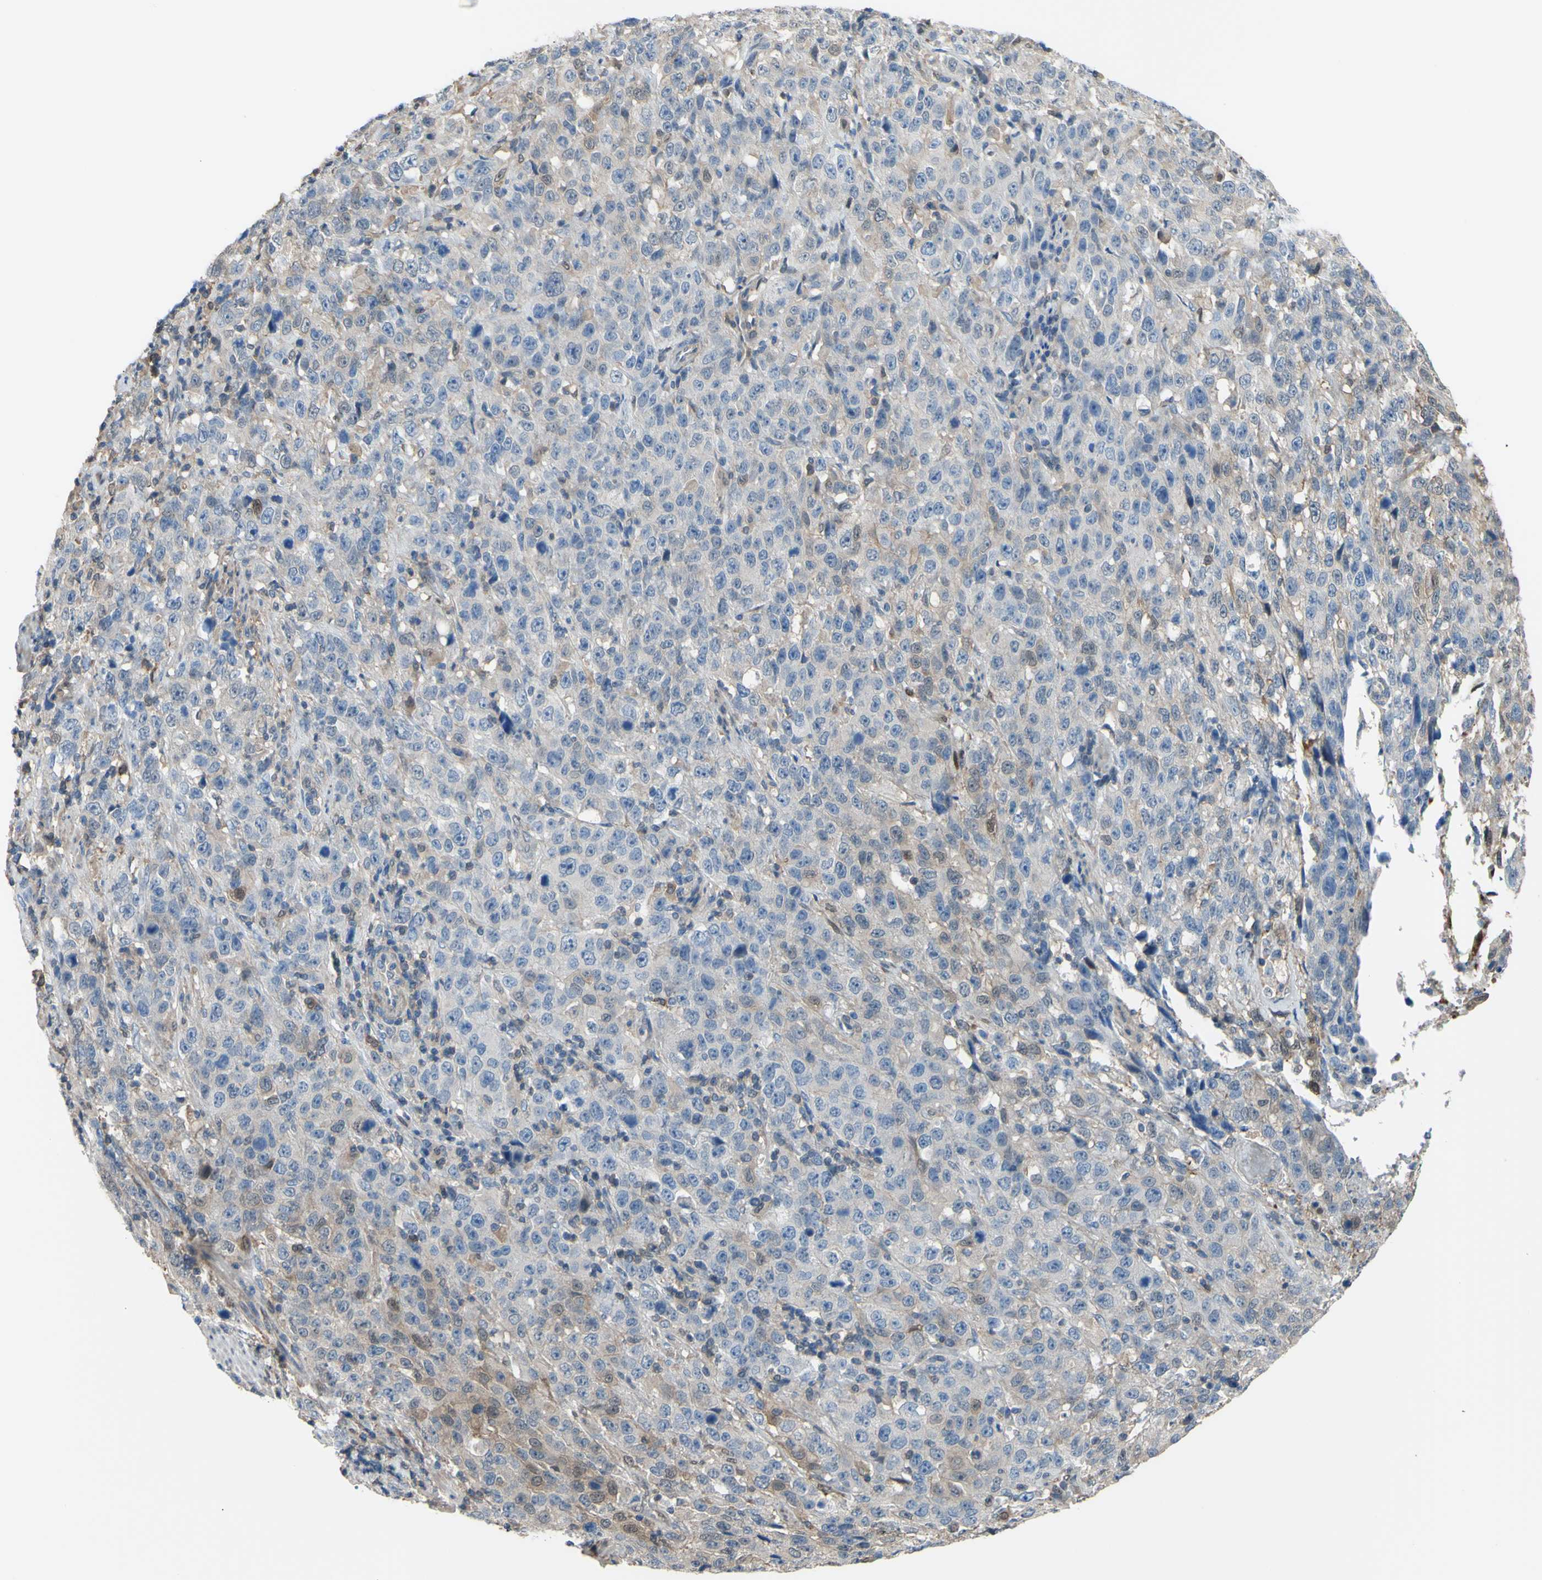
{"staining": {"intensity": "moderate", "quantity": "<25%", "location": "cytoplasmic/membranous"}, "tissue": "stomach cancer", "cell_type": "Tumor cells", "image_type": "cancer", "snomed": [{"axis": "morphology", "description": "Normal tissue, NOS"}, {"axis": "morphology", "description": "Adenocarcinoma, NOS"}, {"axis": "topography", "description": "Stomach"}], "caption": "Immunohistochemistry (IHC) micrograph of neoplastic tissue: adenocarcinoma (stomach) stained using immunohistochemistry displays low levels of moderate protein expression localized specifically in the cytoplasmic/membranous of tumor cells, appearing as a cytoplasmic/membranous brown color.", "gene": "UPK3B", "patient": {"sex": "male", "age": 48}}